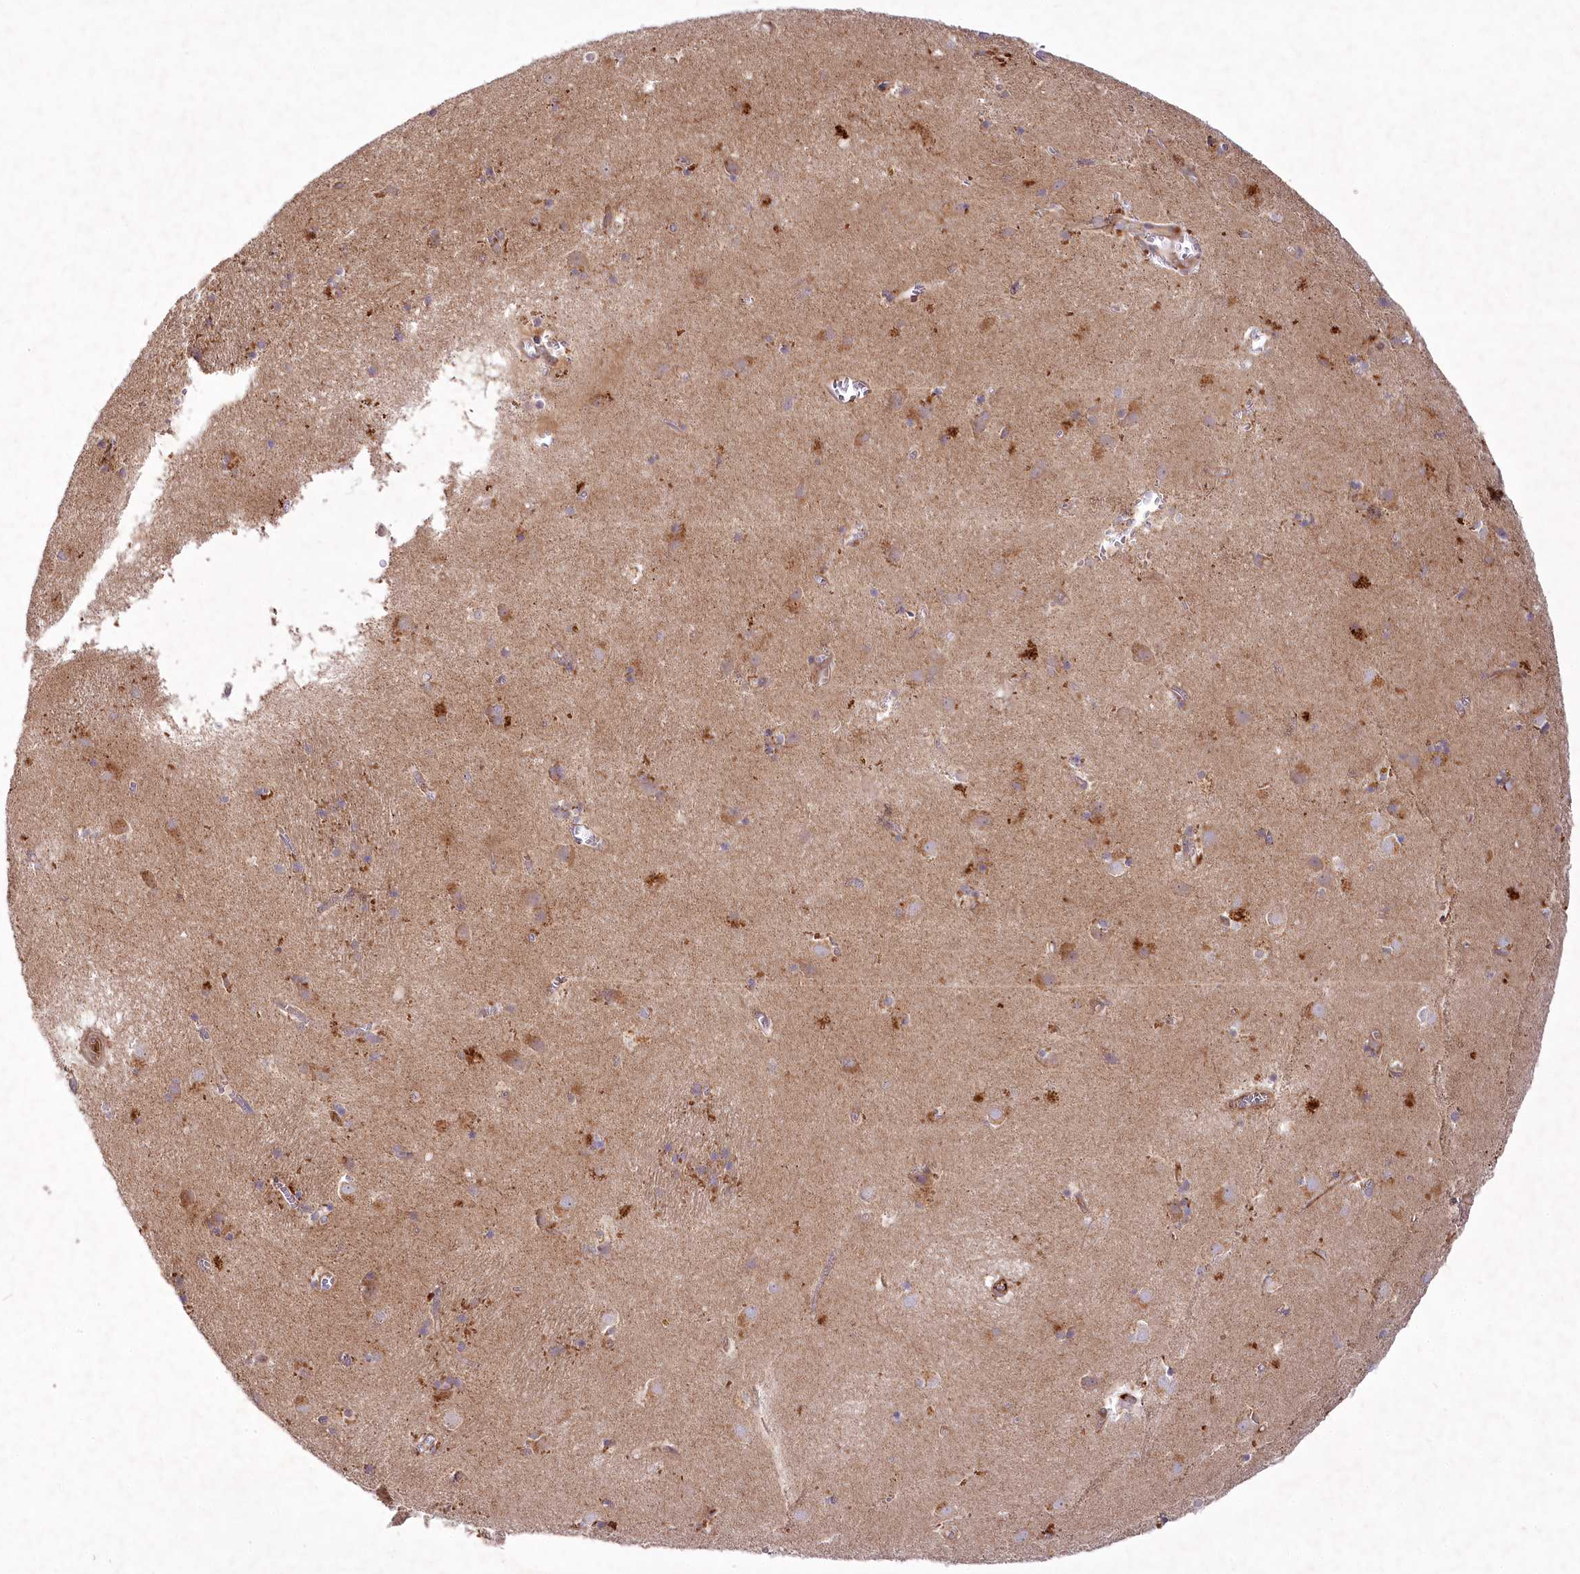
{"staining": {"intensity": "negative", "quantity": "none", "location": "none"}, "tissue": "caudate", "cell_type": "Glial cells", "image_type": "normal", "snomed": [{"axis": "morphology", "description": "Normal tissue, NOS"}, {"axis": "topography", "description": "Lateral ventricle wall"}], "caption": "High power microscopy image of an IHC histopathology image of benign caudate, revealing no significant staining in glial cells.", "gene": "PSTK", "patient": {"sex": "male", "age": 70}}